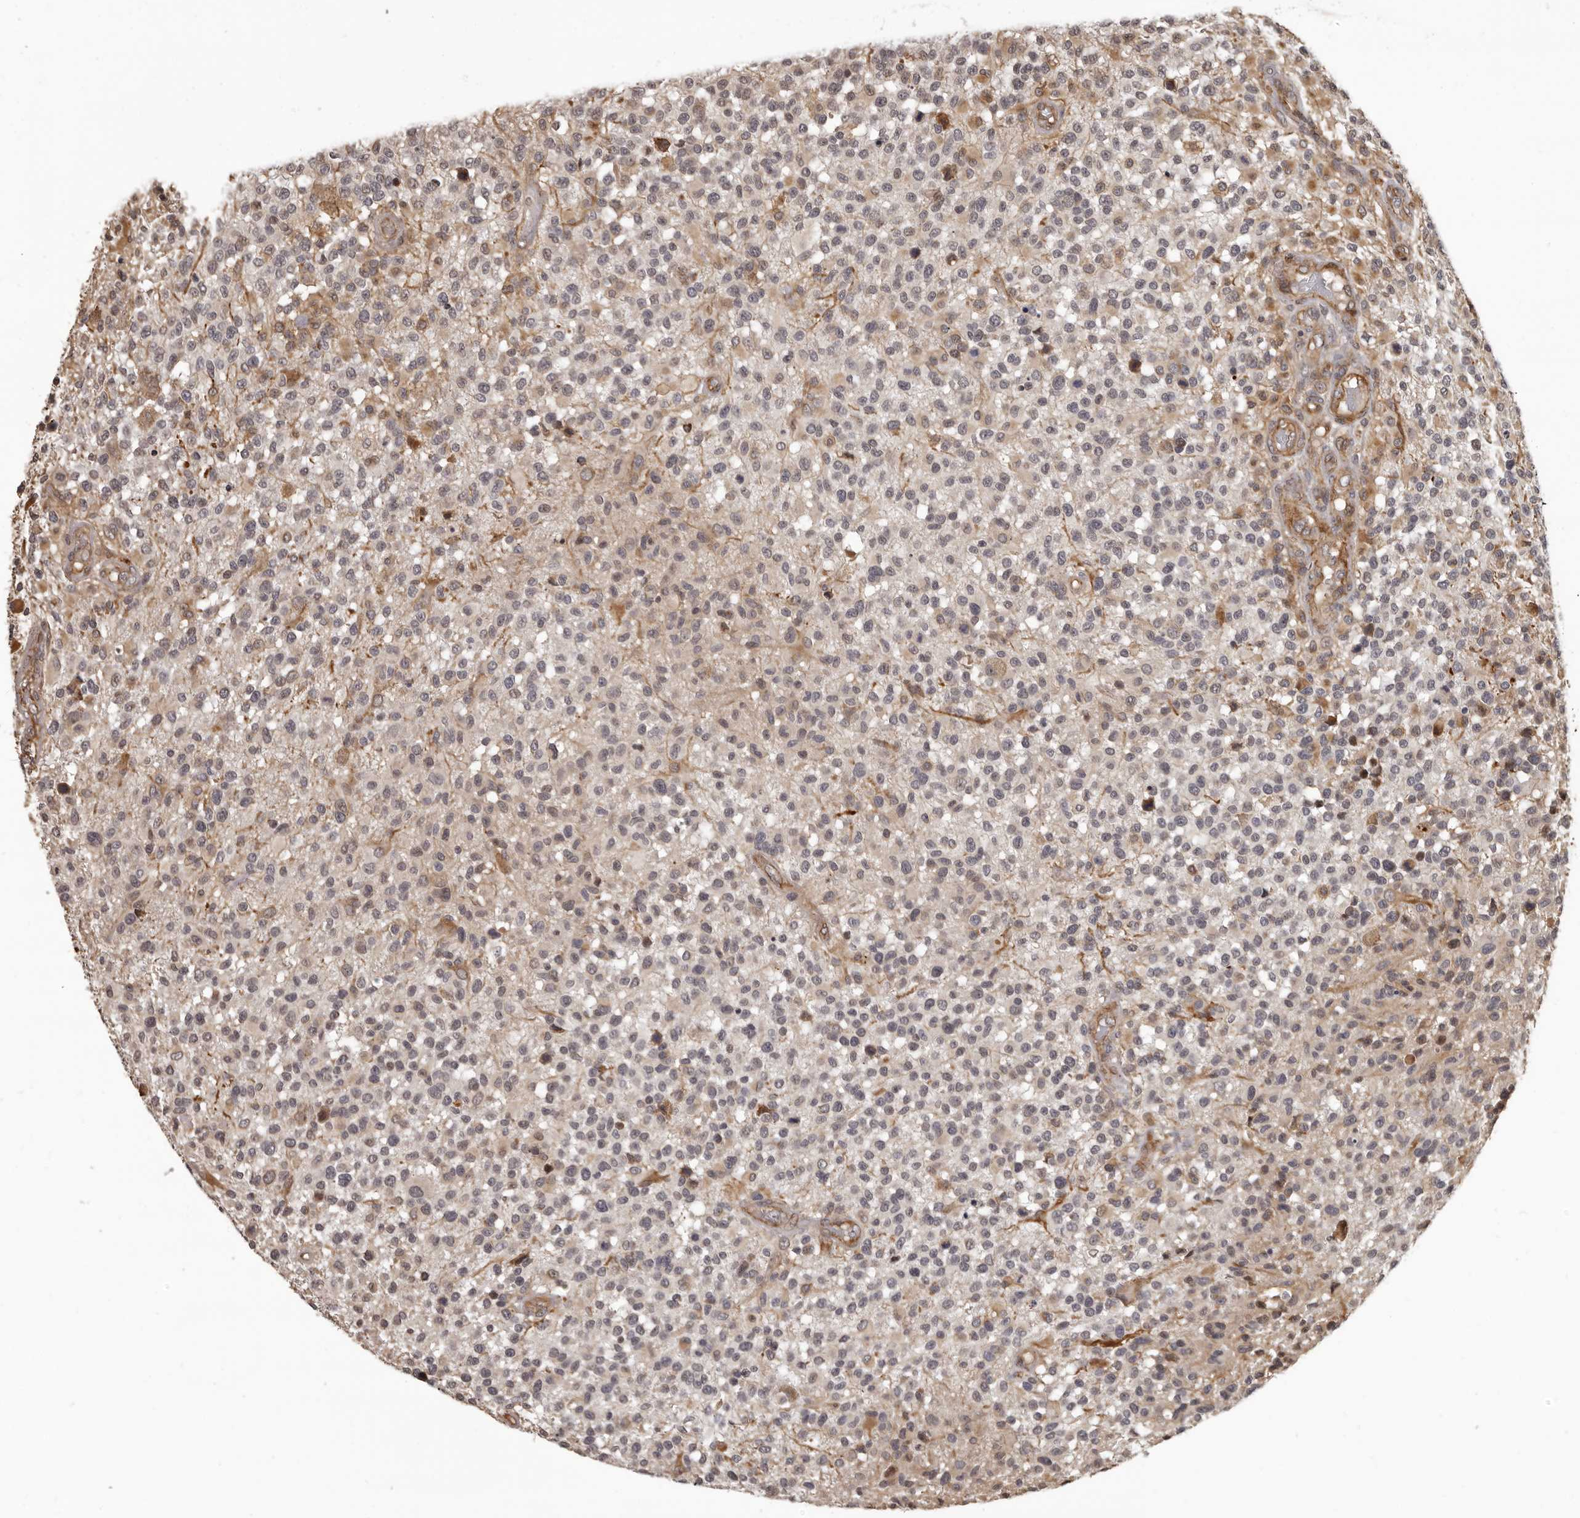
{"staining": {"intensity": "negative", "quantity": "none", "location": "none"}, "tissue": "glioma", "cell_type": "Tumor cells", "image_type": "cancer", "snomed": [{"axis": "morphology", "description": "Glioma, malignant, High grade"}, {"axis": "morphology", "description": "Glioblastoma, NOS"}, {"axis": "topography", "description": "Brain"}], "caption": "Immunohistochemistry (IHC) micrograph of glioblastoma stained for a protein (brown), which reveals no positivity in tumor cells.", "gene": "SLITRK6", "patient": {"sex": "male", "age": 60}}